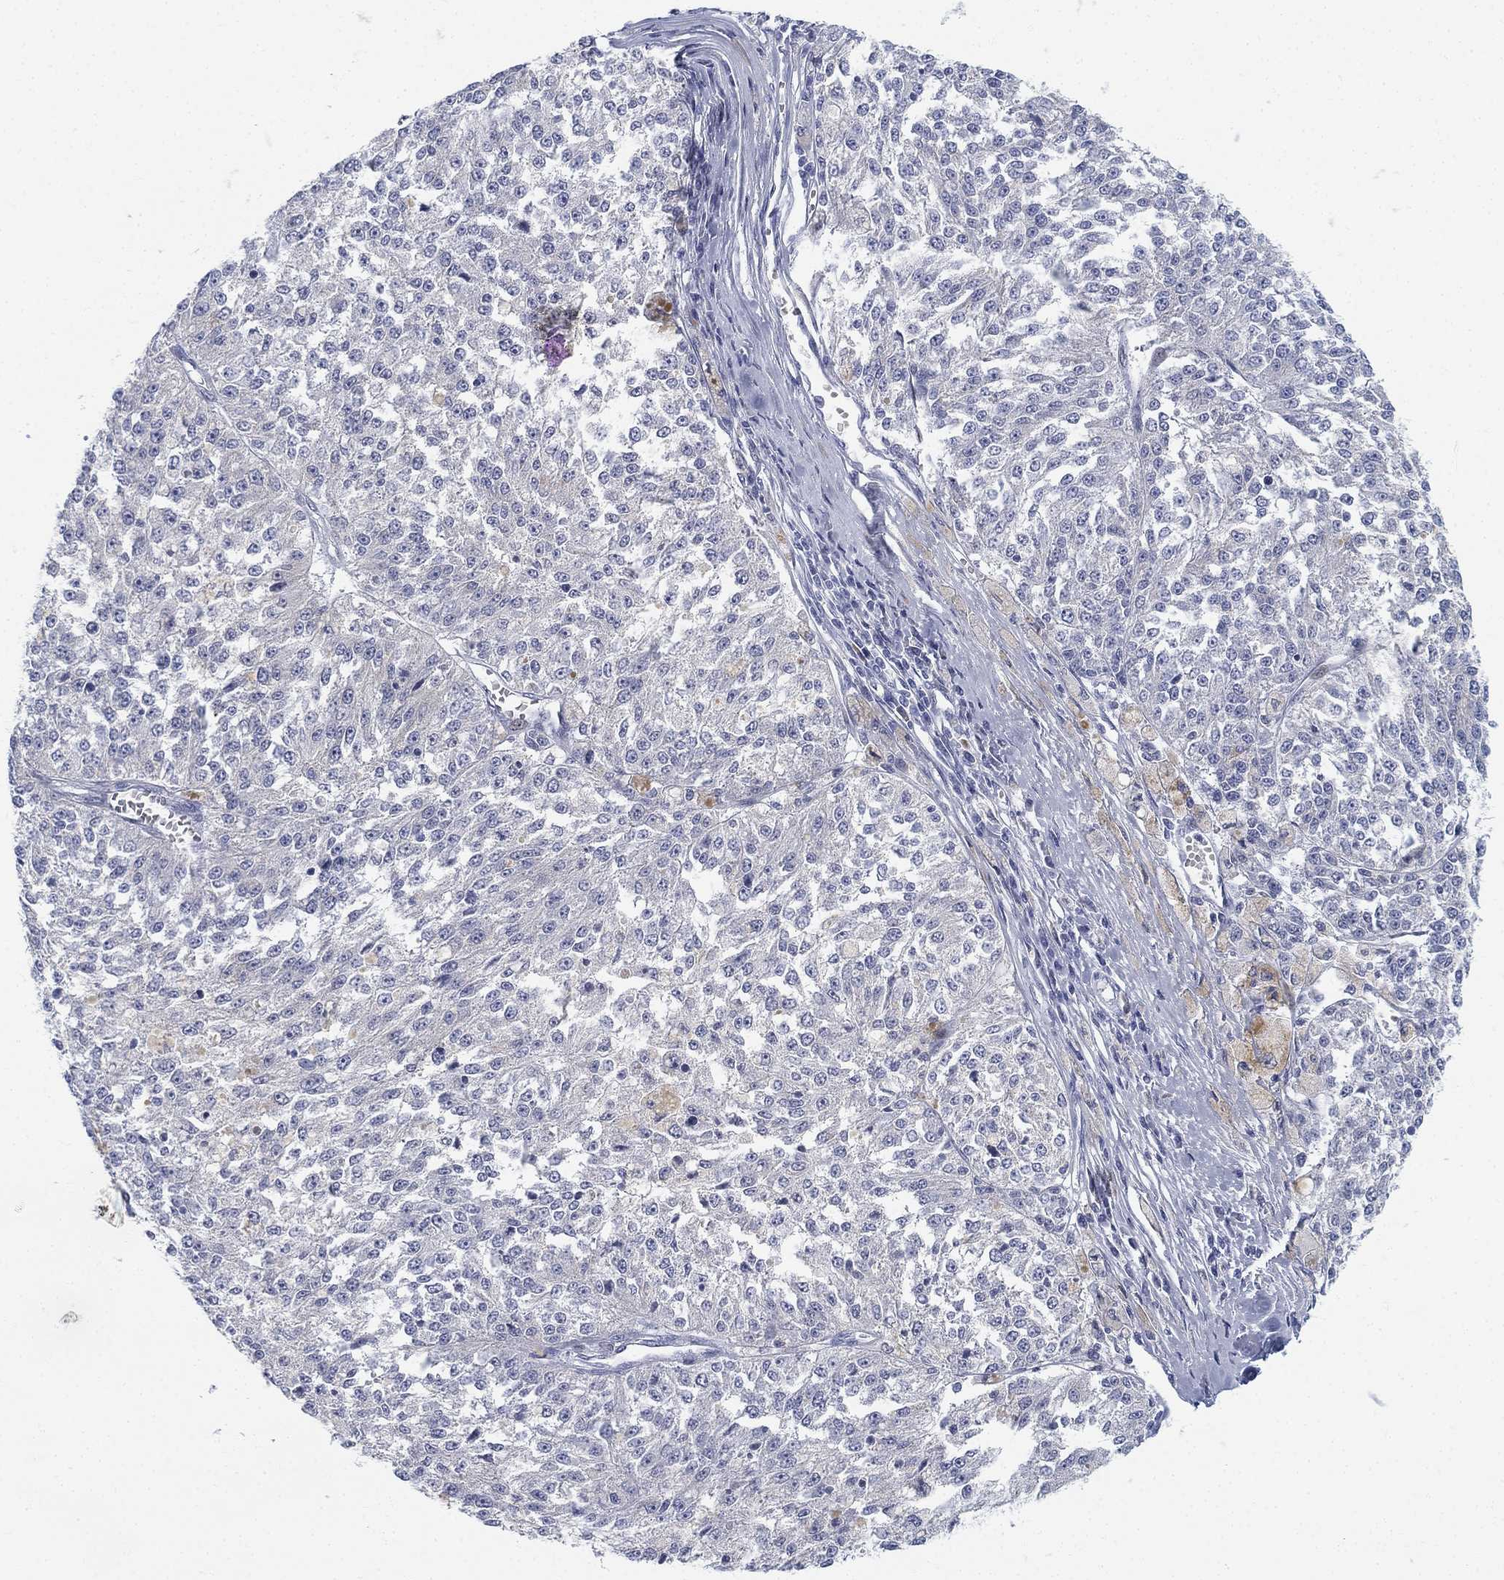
{"staining": {"intensity": "negative", "quantity": "none", "location": "none"}, "tissue": "melanoma", "cell_type": "Tumor cells", "image_type": "cancer", "snomed": [{"axis": "morphology", "description": "Malignant melanoma, Metastatic site"}, {"axis": "topography", "description": "Lymph node"}], "caption": "This is a photomicrograph of IHC staining of malignant melanoma (metastatic site), which shows no staining in tumor cells.", "gene": "GCNA", "patient": {"sex": "female", "age": 64}}